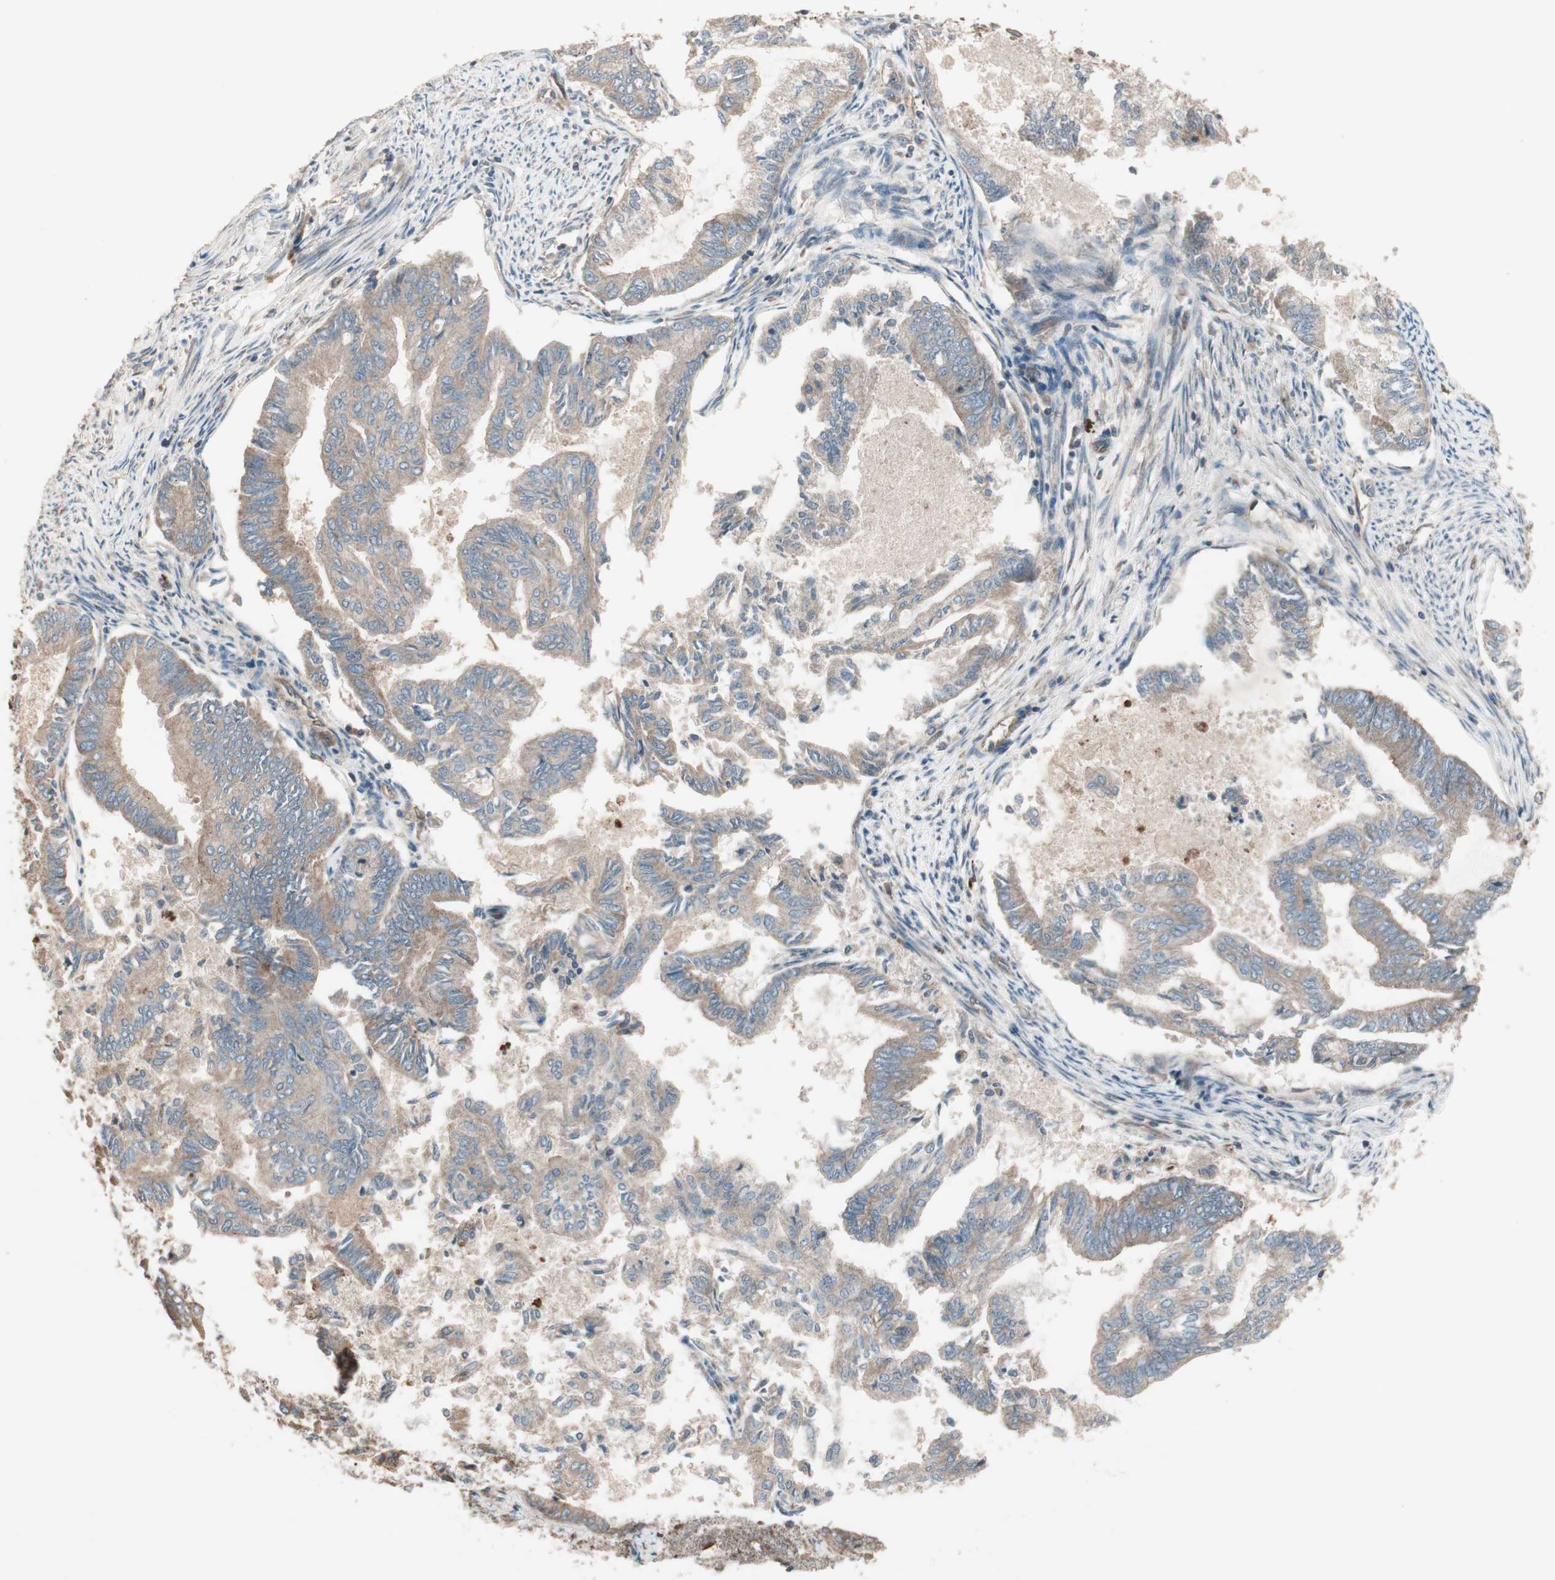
{"staining": {"intensity": "moderate", "quantity": ">75%", "location": "cytoplasmic/membranous"}, "tissue": "endometrial cancer", "cell_type": "Tumor cells", "image_type": "cancer", "snomed": [{"axis": "morphology", "description": "Adenocarcinoma, NOS"}, {"axis": "topography", "description": "Endometrium"}], "caption": "Human endometrial cancer (adenocarcinoma) stained for a protein (brown) shows moderate cytoplasmic/membranous positive staining in approximately >75% of tumor cells.", "gene": "TFPI", "patient": {"sex": "female", "age": 86}}